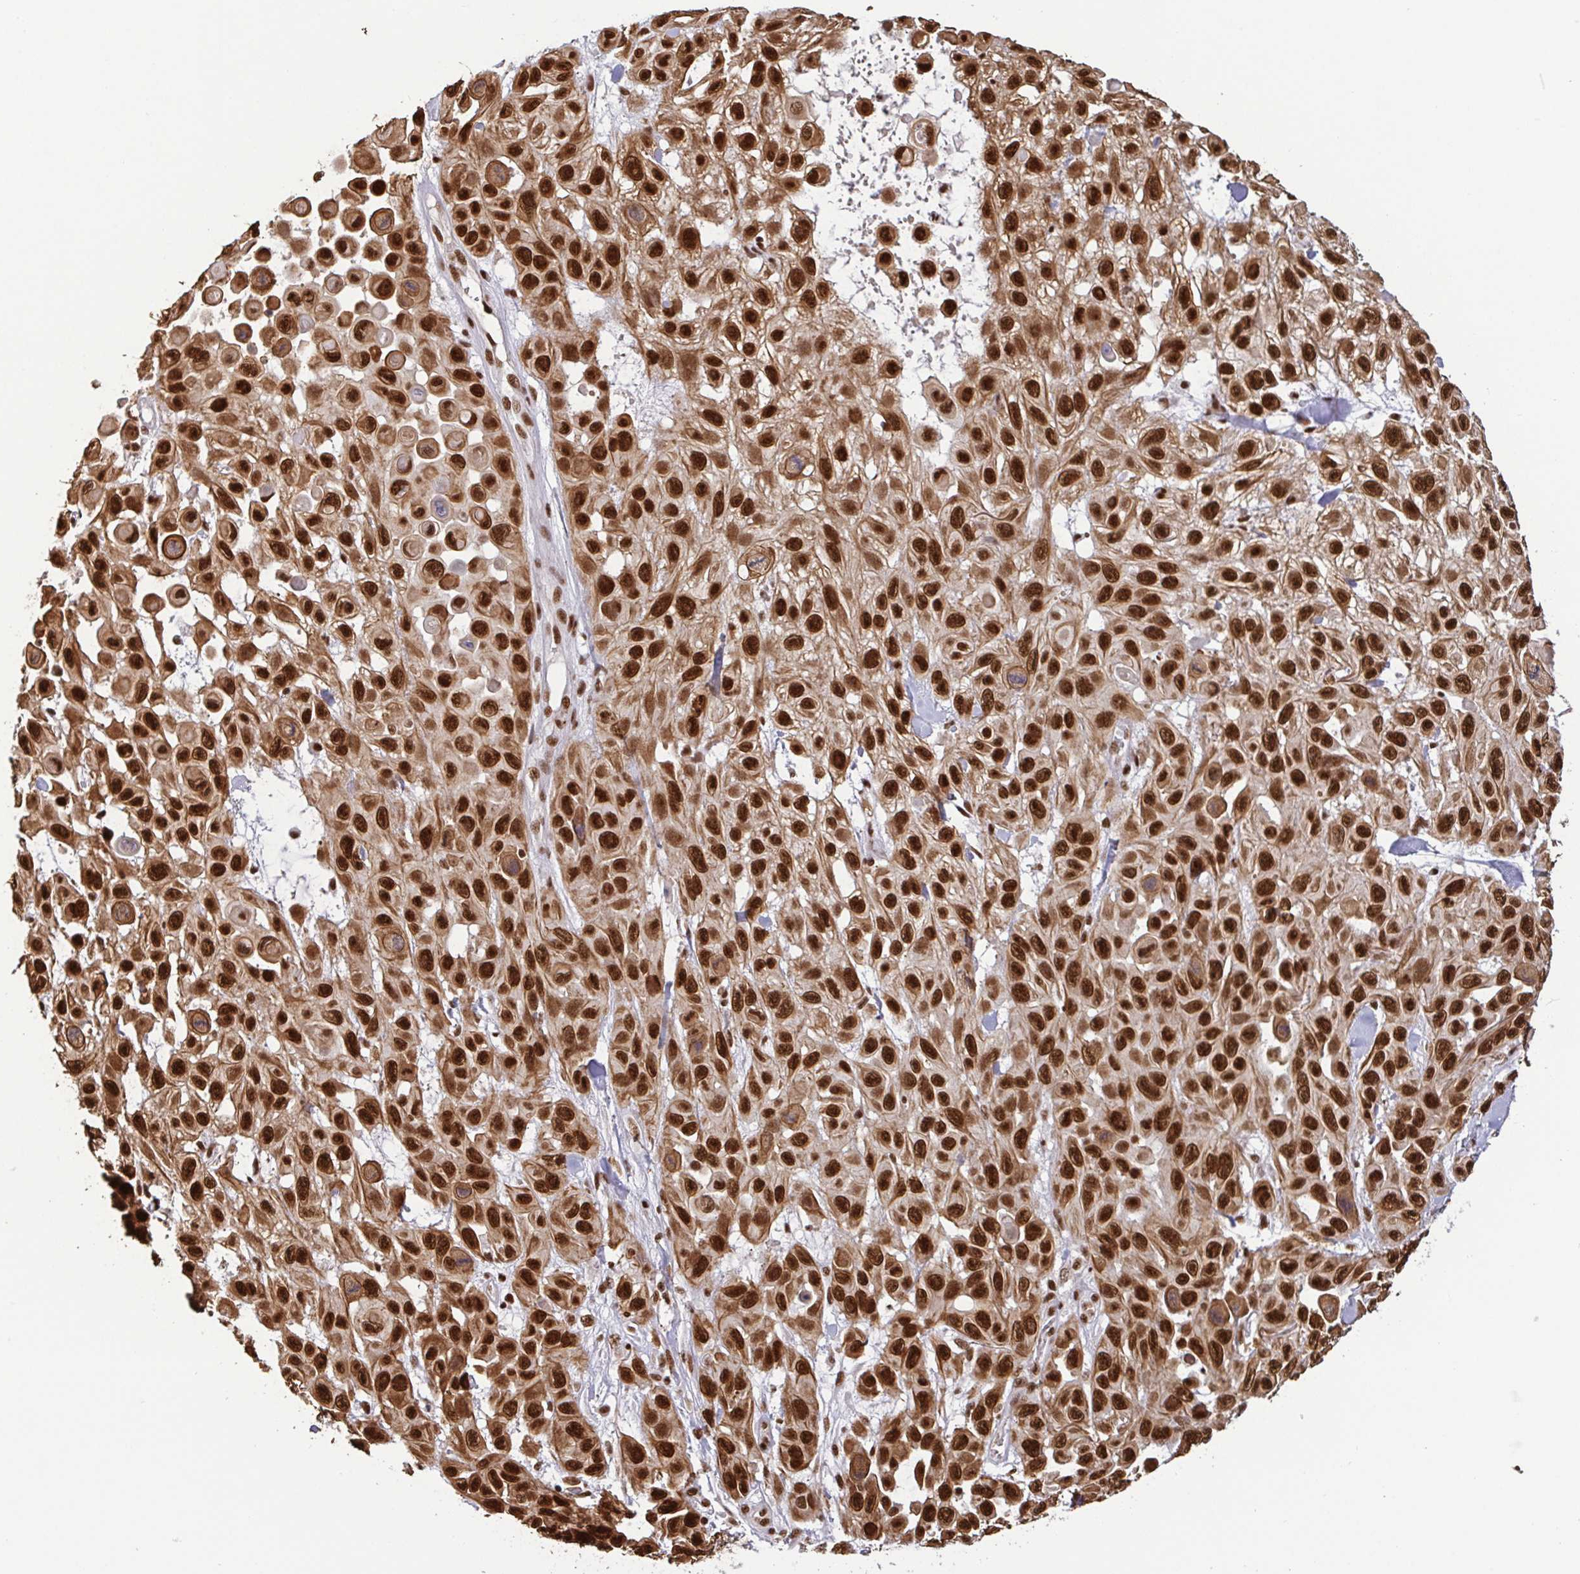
{"staining": {"intensity": "strong", "quantity": ">75%", "location": "cytoplasmic/membranous,nuclear"}, "tissue": "skin cancer", "cell_type": "Tumor cells", "image_type": "cancer", "snomed": [{"axis": "morphology", "description": "Squamous cell carcinoma, NOS"}, {"axis": "topography", "description": "Skin"}], "caption": "Protein expression analysis of human squamous cell carcinoma (skin) reveals strong cytoplasmic/membranous and nuclear expression in approximately >75% of tumor cells.", "gene": "SP3", "patient": {"sex": "male", "age": 81}}